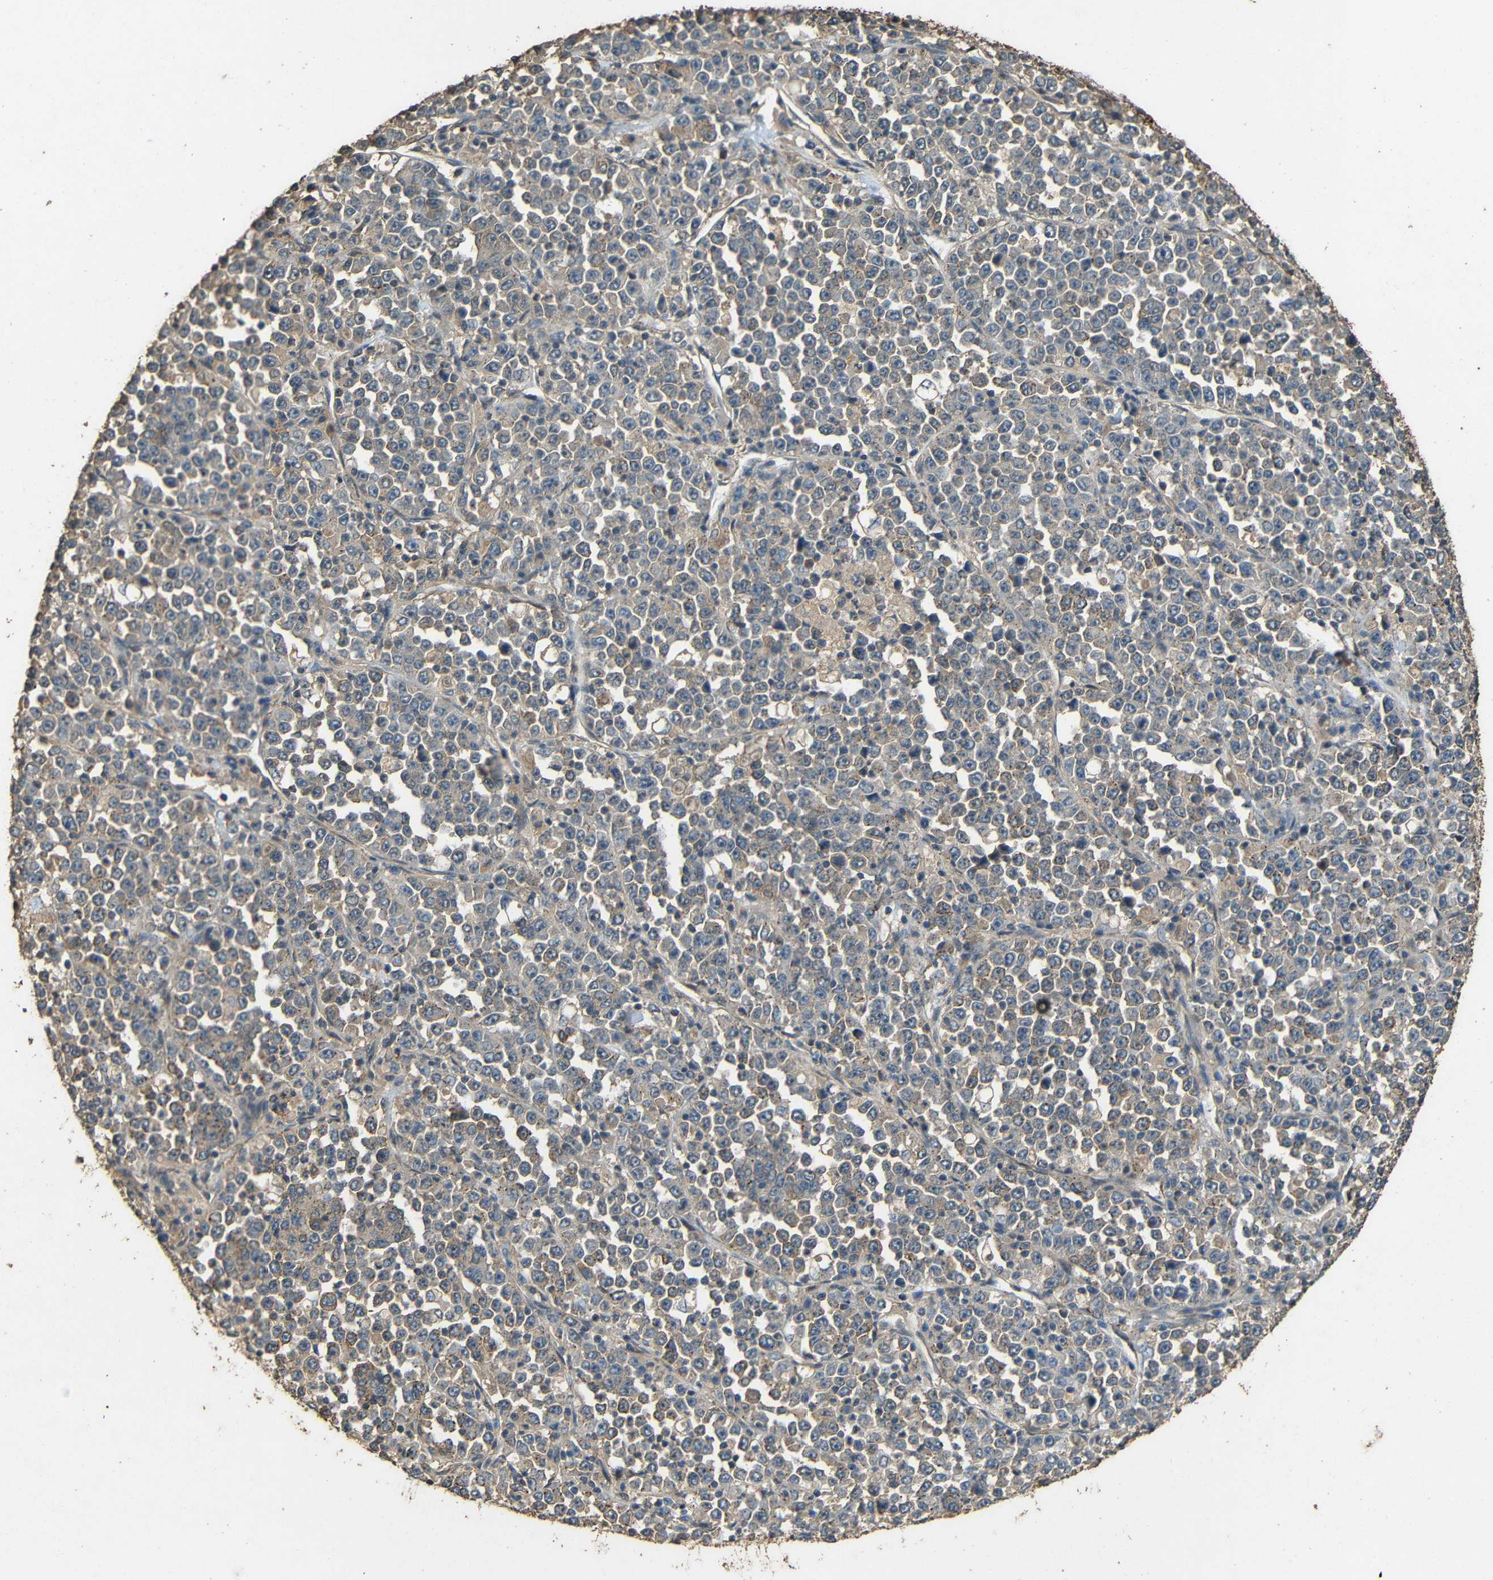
{"staining": {"intensity": "weak", "quantity": "25%-75%", "location": "cytoplasmic/membranous"}, "tissue": "stomach cancer", "cell_type": "Tumor cells", "image_type": "cancer", "snomed": [{"axis": "morphology", "description": "Normal tissue, NOS"}, {"axis": "morphology", "description": "Adenocarcinoma, NOS"}, {"axis": "topography", "description": "Stomach, upper"}, {"axis": "topography", "description": "Stomach"}], "caption": "Immunohistochemistry micrograph of human stomach cancer (adenocarcinoma) stained for a protein (brown), which displays low levels of weak cytoplasmic/membranous staining in about 25%-75% of tumor cells.", "gene": "PDE5A", "patient": {"sex": "male", "age": 59}}